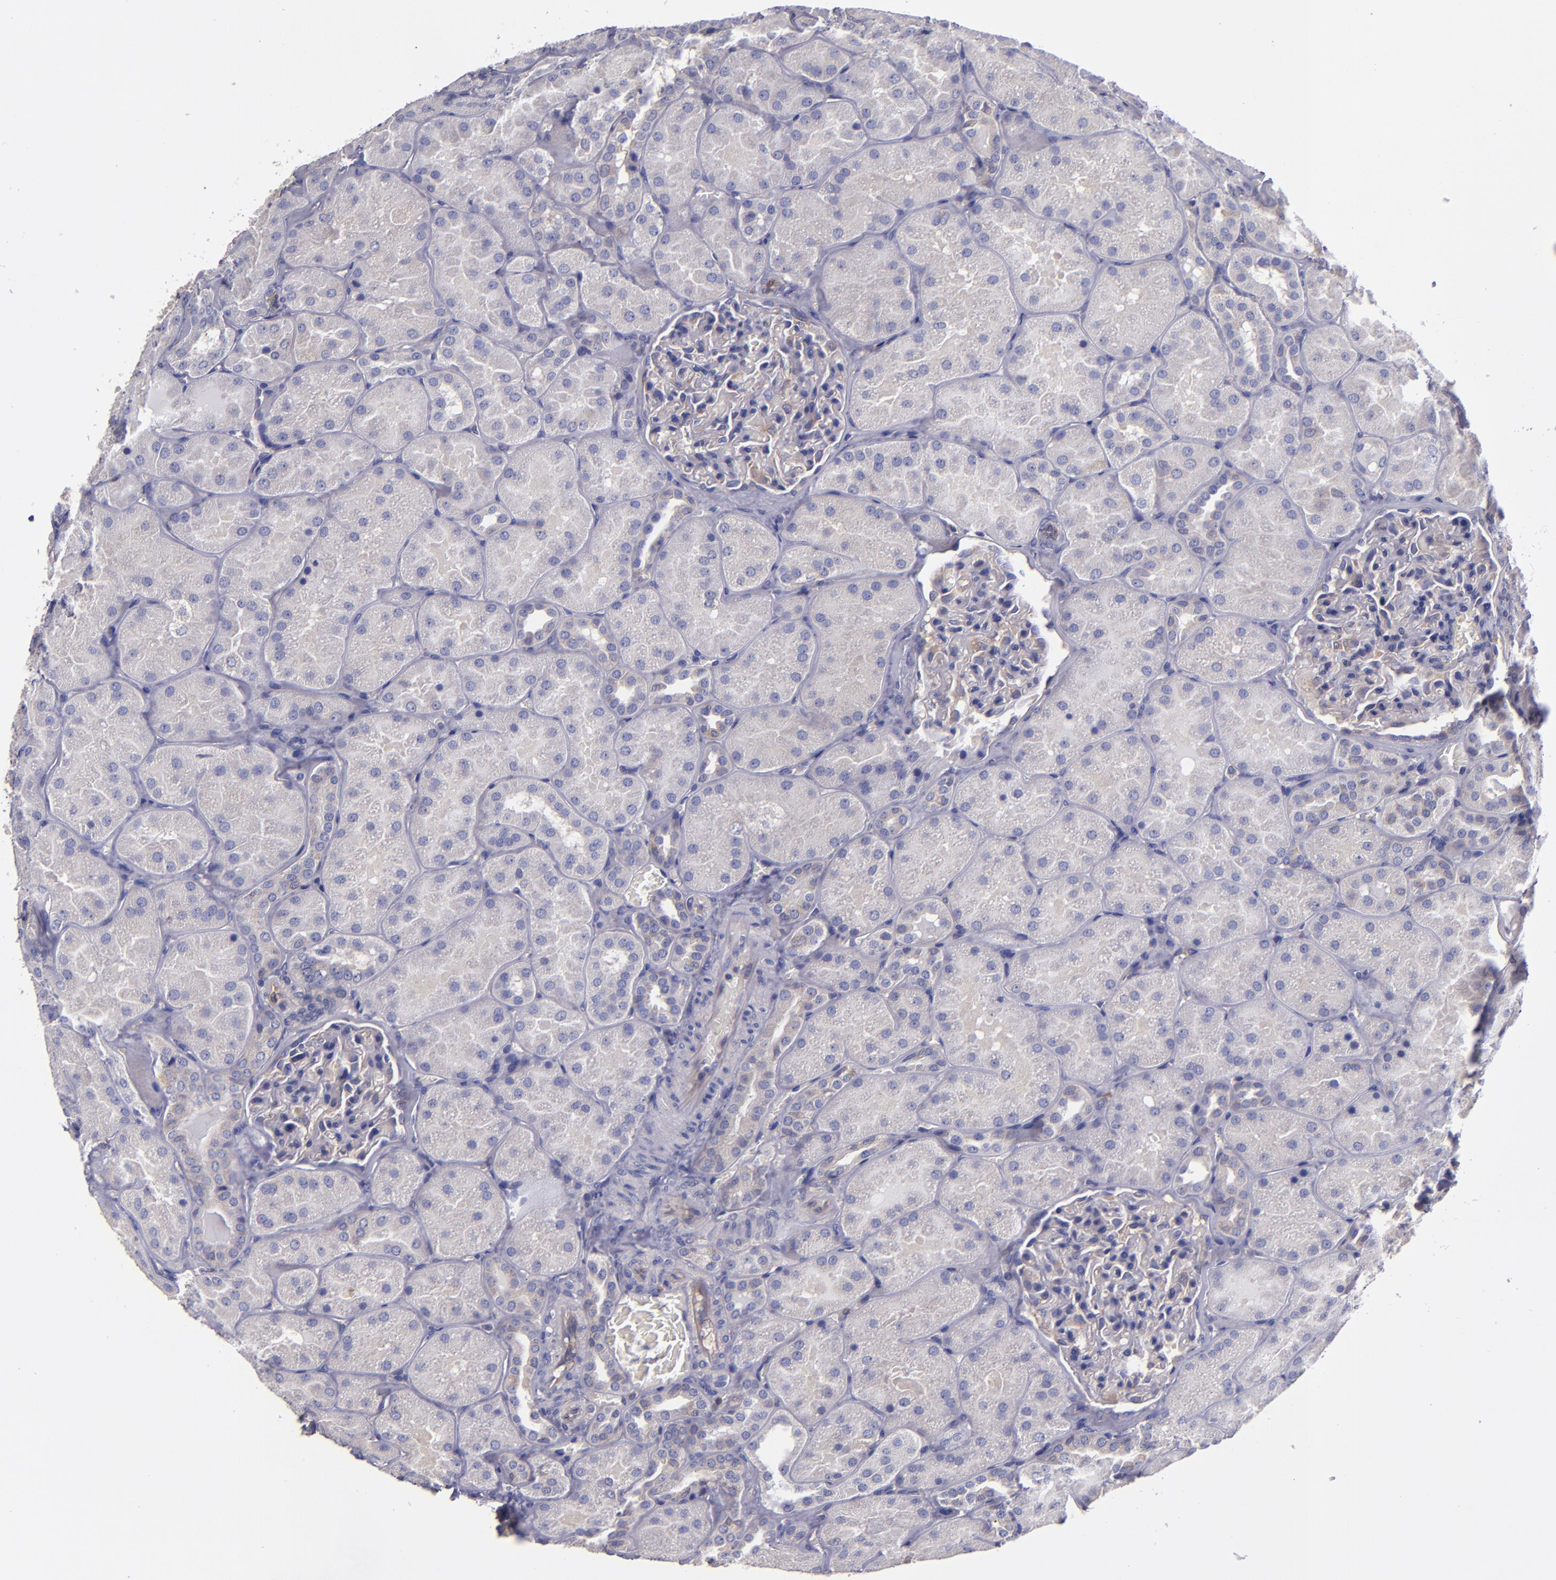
{"staining": {"intensity": "weak", "quantity": "25%-75%", "location": "cytoplasmic/membranous"}, "tissue": "kidney", "cell_type": "Cells in glomeruli", "image_type": "normal", "snomed": [{"axis": "morphology", "description": "Normal tissue, NOS"}, {"axis": "topography", "description": "Kidney"}], "caption": "Immunohistochemical staining of benign kidney shows low levels of weak cytoplasmic/membranous expression in about 25%-75% of cells in glomeruli. Nuclei are stained in blue.", "gene": "CARS1", "patient": {"sex": "male", "age": 28}}